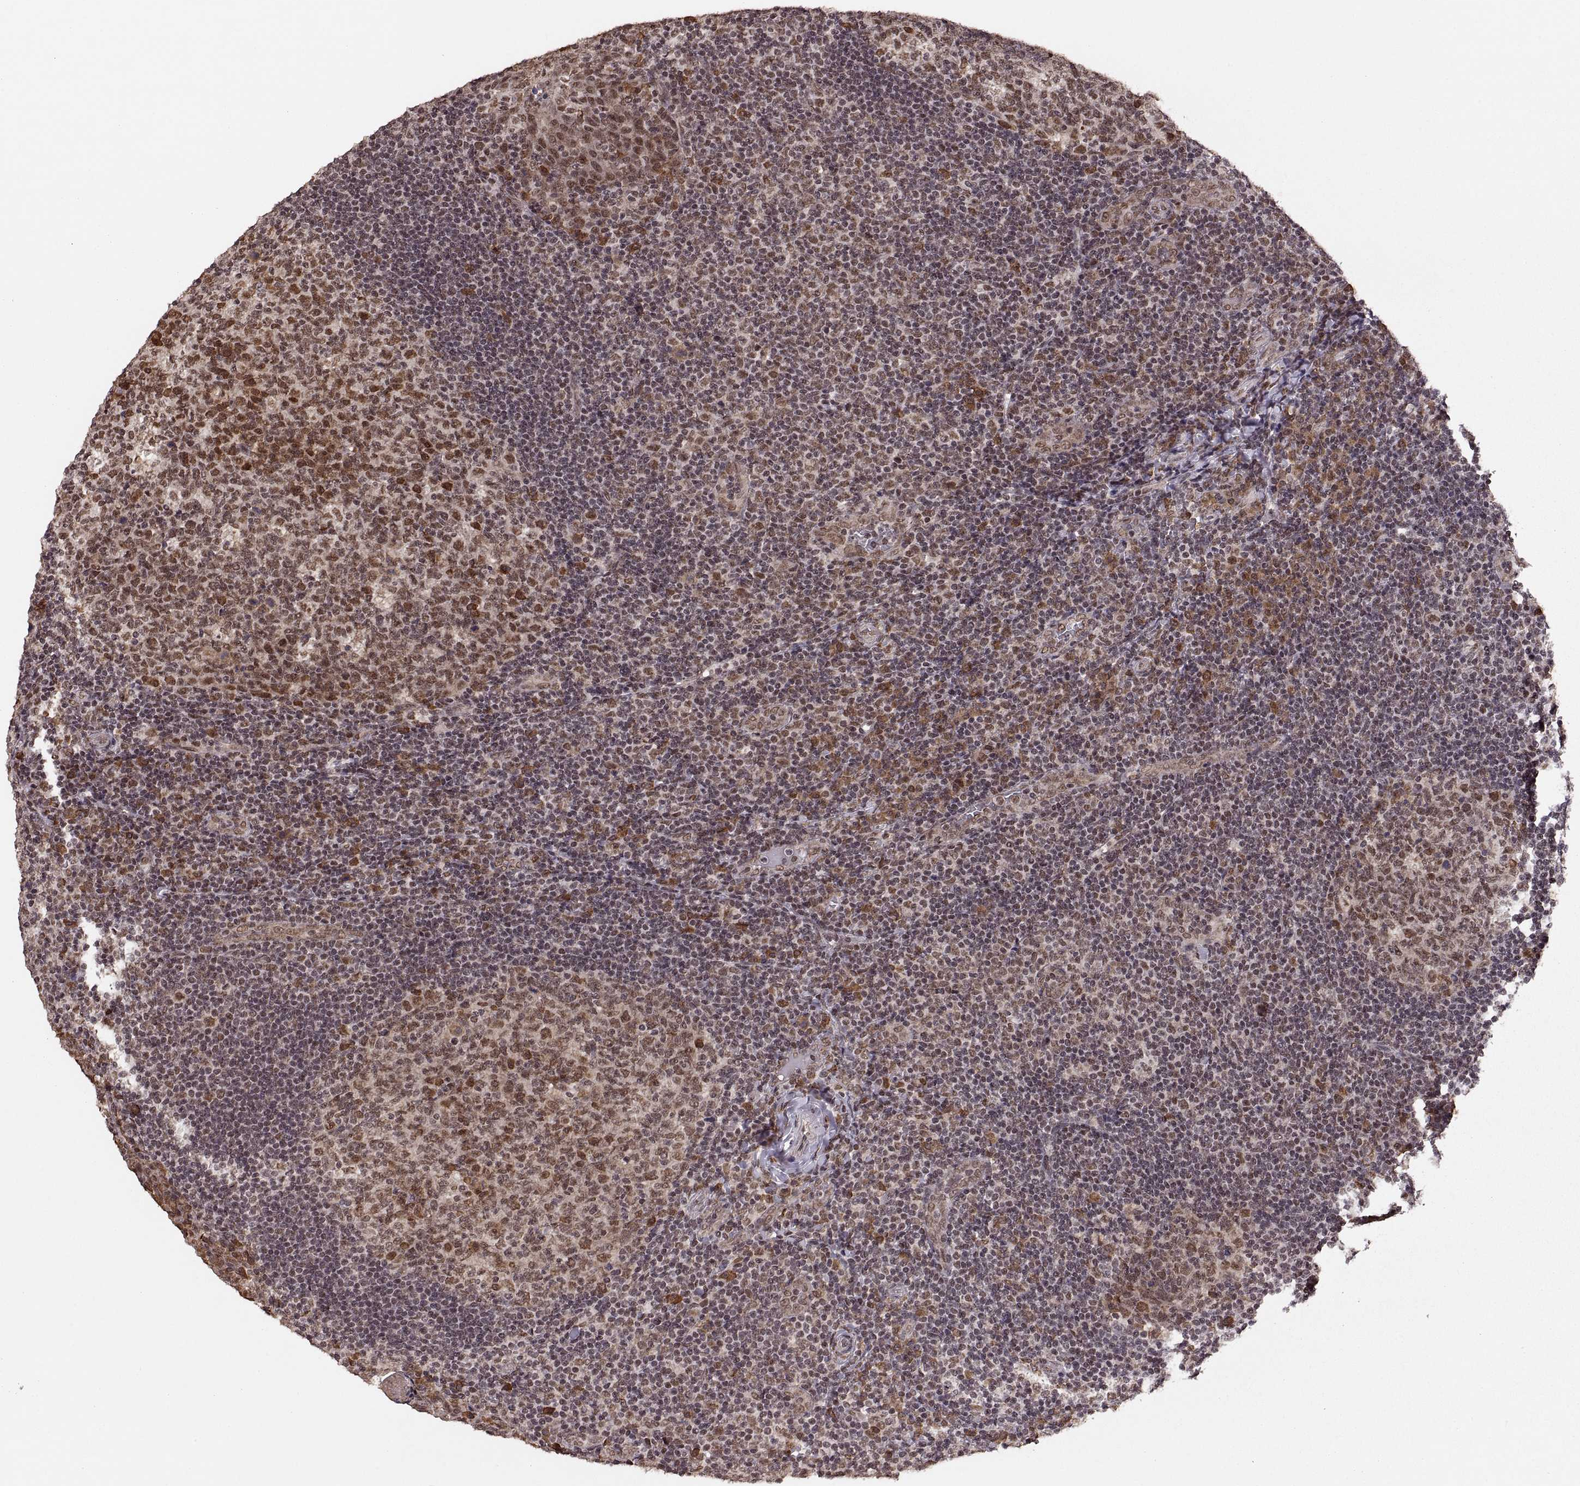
{"staining": {"intensity": "moderate", "quantity": ">75%", "location": "nuclear"}, "tissue": "tonsil", "cell_type": "Germinal center cells", "image_type": "normal", "snomed": [{"axis": "morphology", "description": "Normal tissue, NOS"}, {"axis": "topography", "description": "Tonsil"}], "caption": "Protein expression analysis of unremarkable tonsil shows moderate nuclear positivity in approximately >75% of germinal center cells.", "gene": "RFT1", "patient": {"sex": "male", "age": 17}}